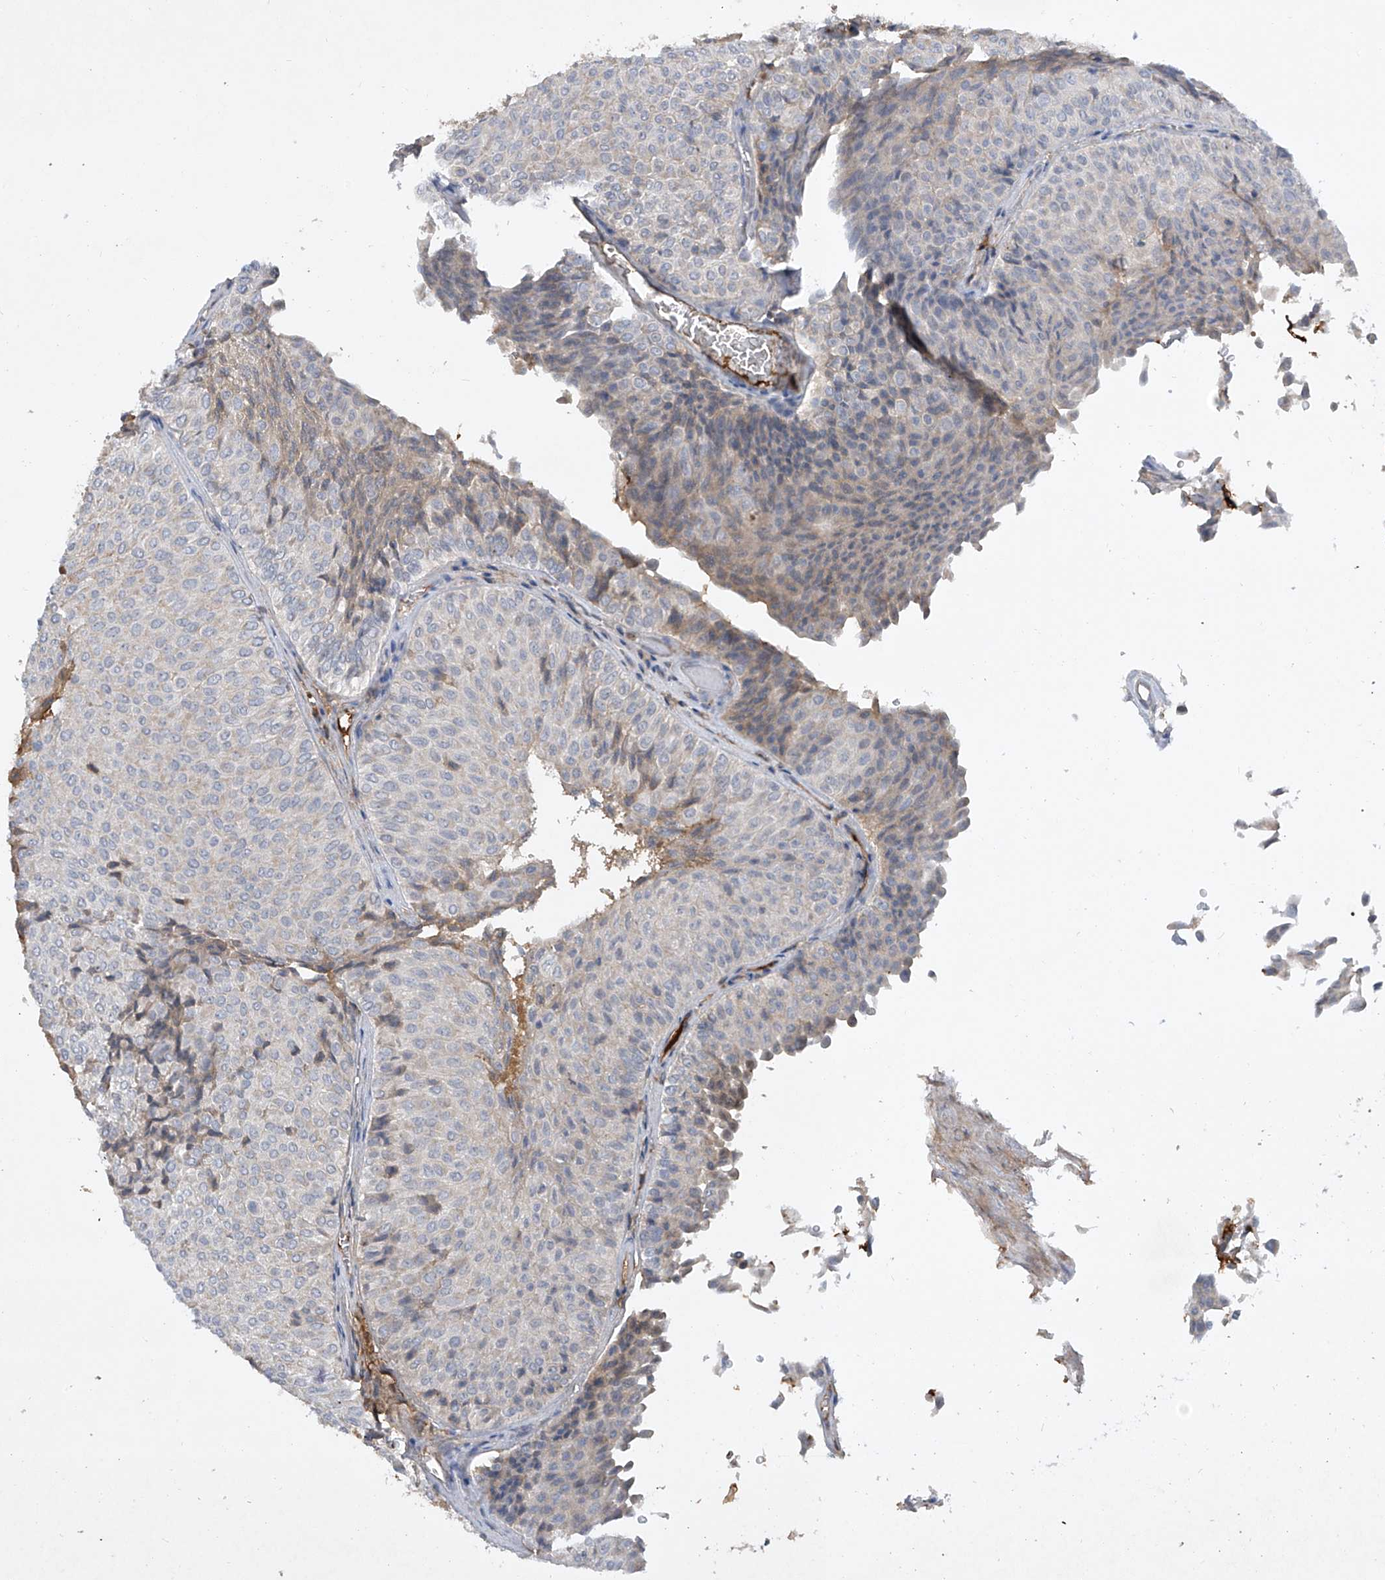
{"staining": {"intensity": "weak", "quantity": "25%-75%", "location": "cytoplasmic/membranous"}, "tissue": "urothelial cancer", "cell_type": "Tumor cells", "image_type": "cancer", "snomed": [{"axis": "morphology", "description": "Urothelial carcinoma, Low grade"}, {"axis": "topography", "description": "Urinary bladder"}], "caption": "Urothelial carcinoma (low-grade) stained with immunohistochemistry shows weak cytoplasmic/membranous expression in approximately 25%-75% of tumor cells.", "gene": "HAS3", "patient": {"sex": "male", "age": 78}}